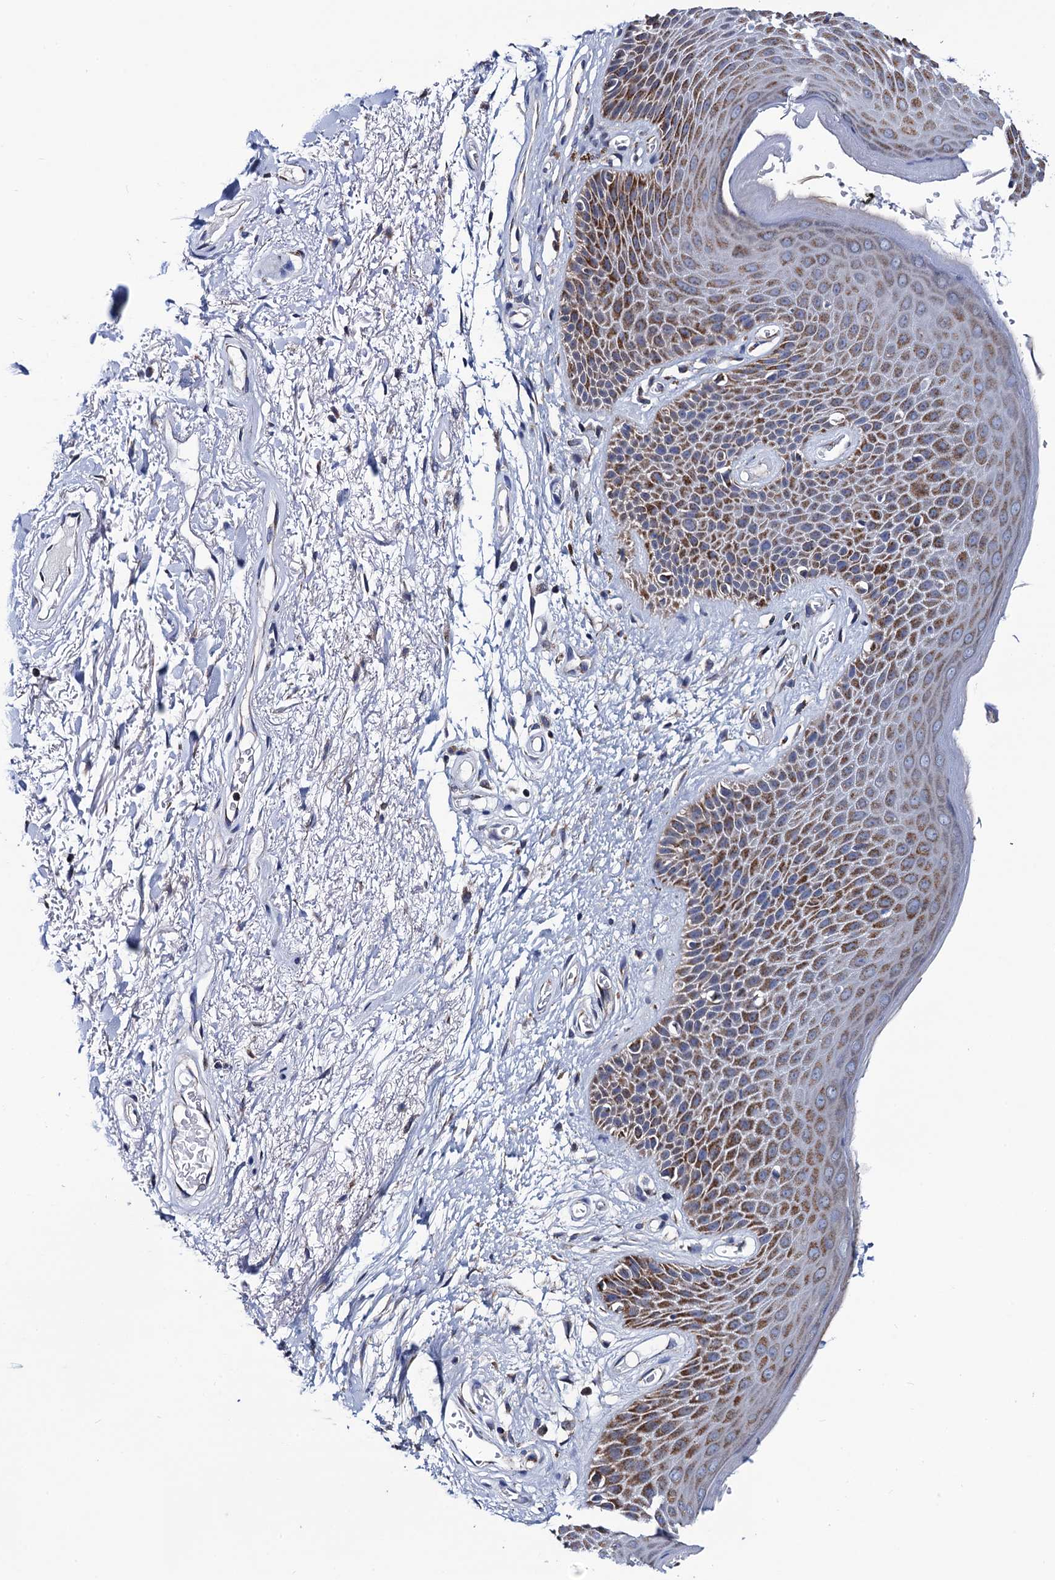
{"staining": {"intensity": "moderate", "quantity": "25%-75%", "location": "cytoplasmic/membranous"}, "tissue": "skin", "cell_type": "Epidermal cells", "image_type": "normal", "snomed": [{"axis": "morphology", "description": "Normal tissue, NOS"}, {"axis": "topography", "description": "Anal"}], "caption": "Moderate cytoplasmic/membranous protein staining is seen in approximately 25%-75% of epidermal cells in skin.", "gene": "PTCD3", "patient": {"sex": "male", "age": 74}}